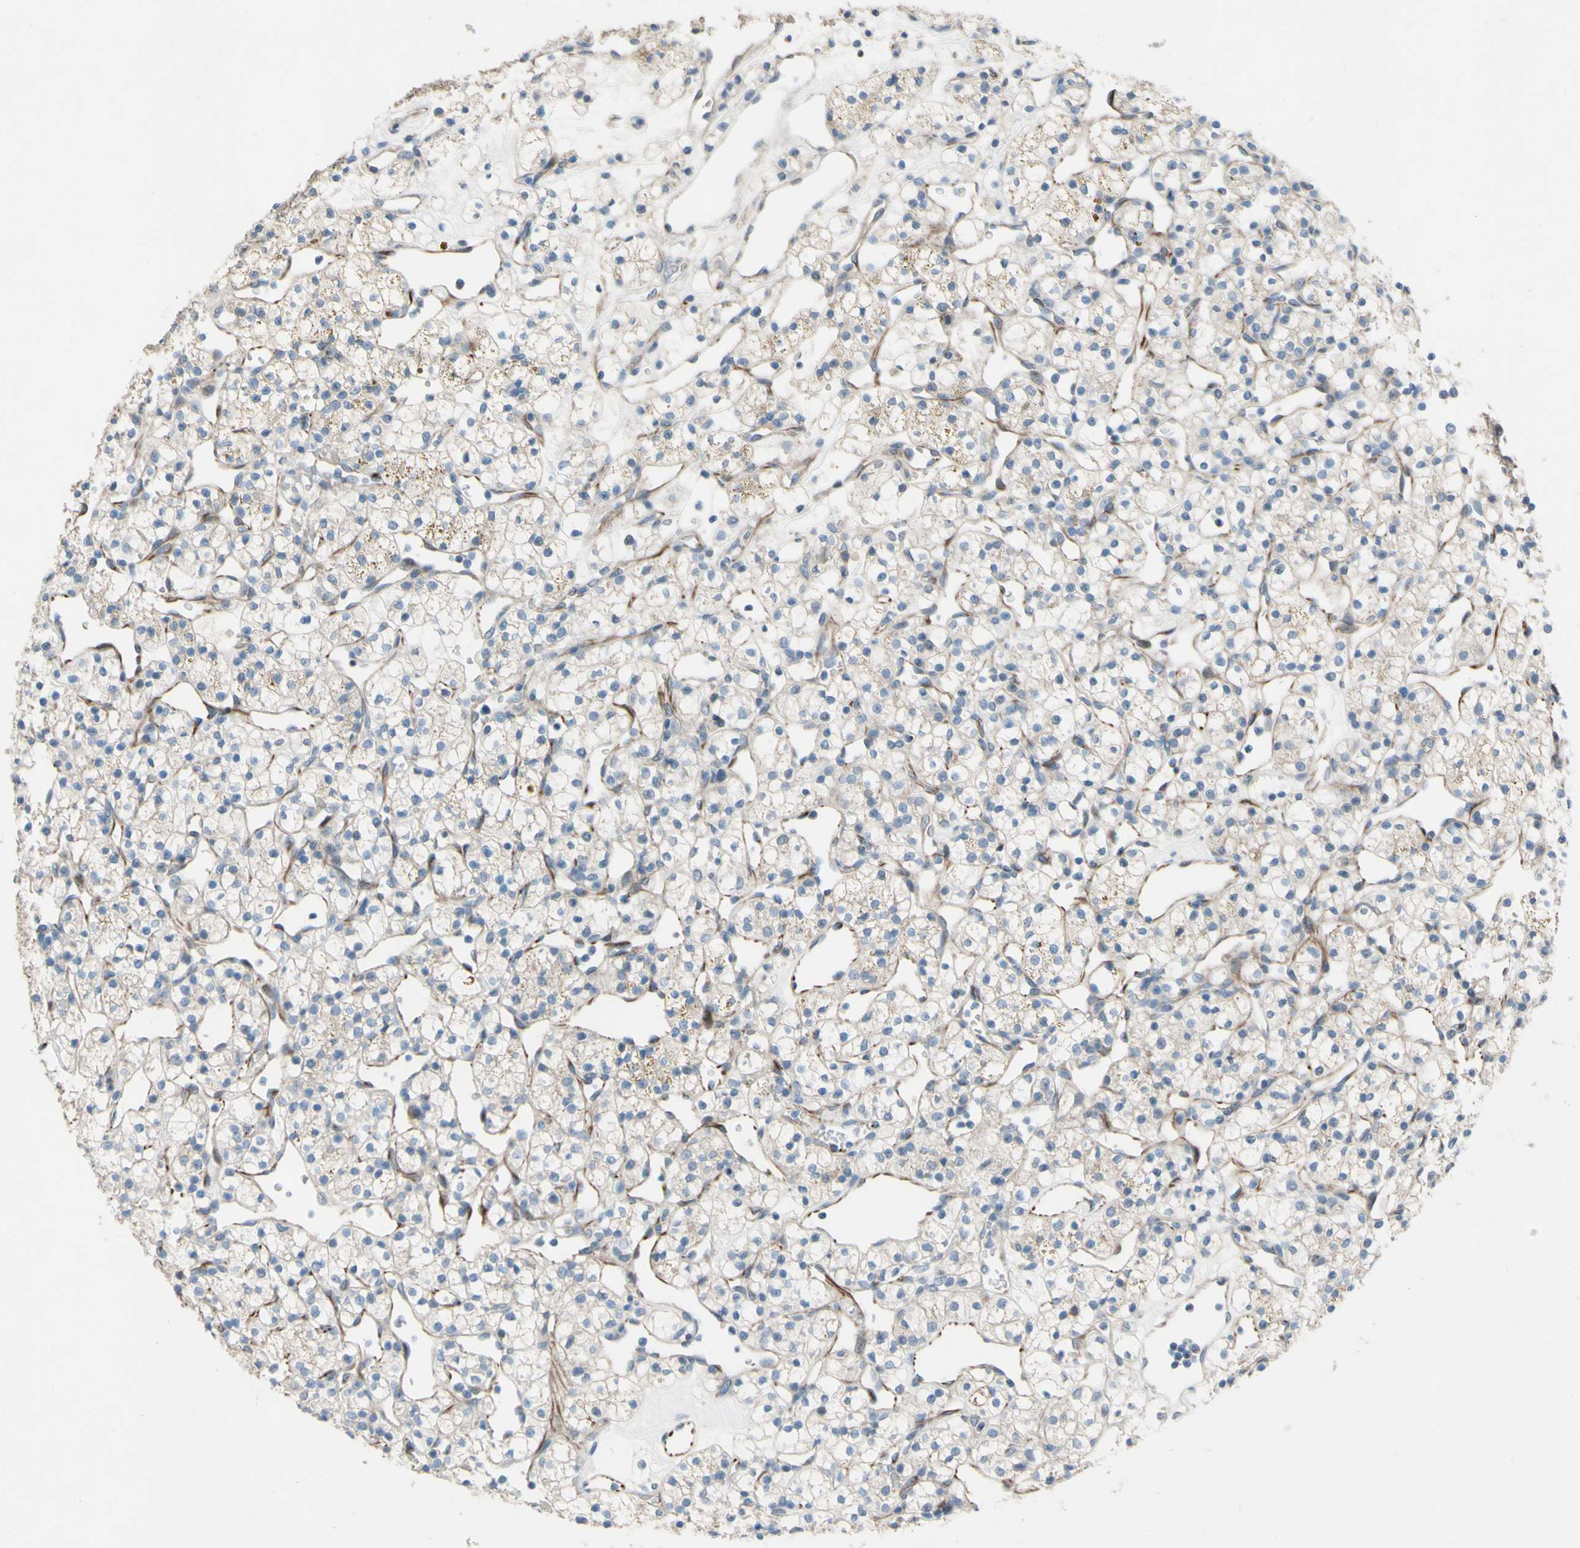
{"staining": {"intensity": "weak", "quantity": "<25%", "location": "cytoplasmic/membranous"}, "tissue": "renal cancer", "cell_type": "Tumor cells", "image_type": "cancer", "snomed": [{"axis": "morphology", "description": "Adenocarcinoma, NOS"}, {"axis": "topography", "description": "Kidney"}], "caption": "Tumor cells show no significant staining in renal adenocarcinoma. (DAB immunohistochemistry (IHC), high magnification).", "gene": "CDCP1", "patient": {"sex": "female", "age": 60}}